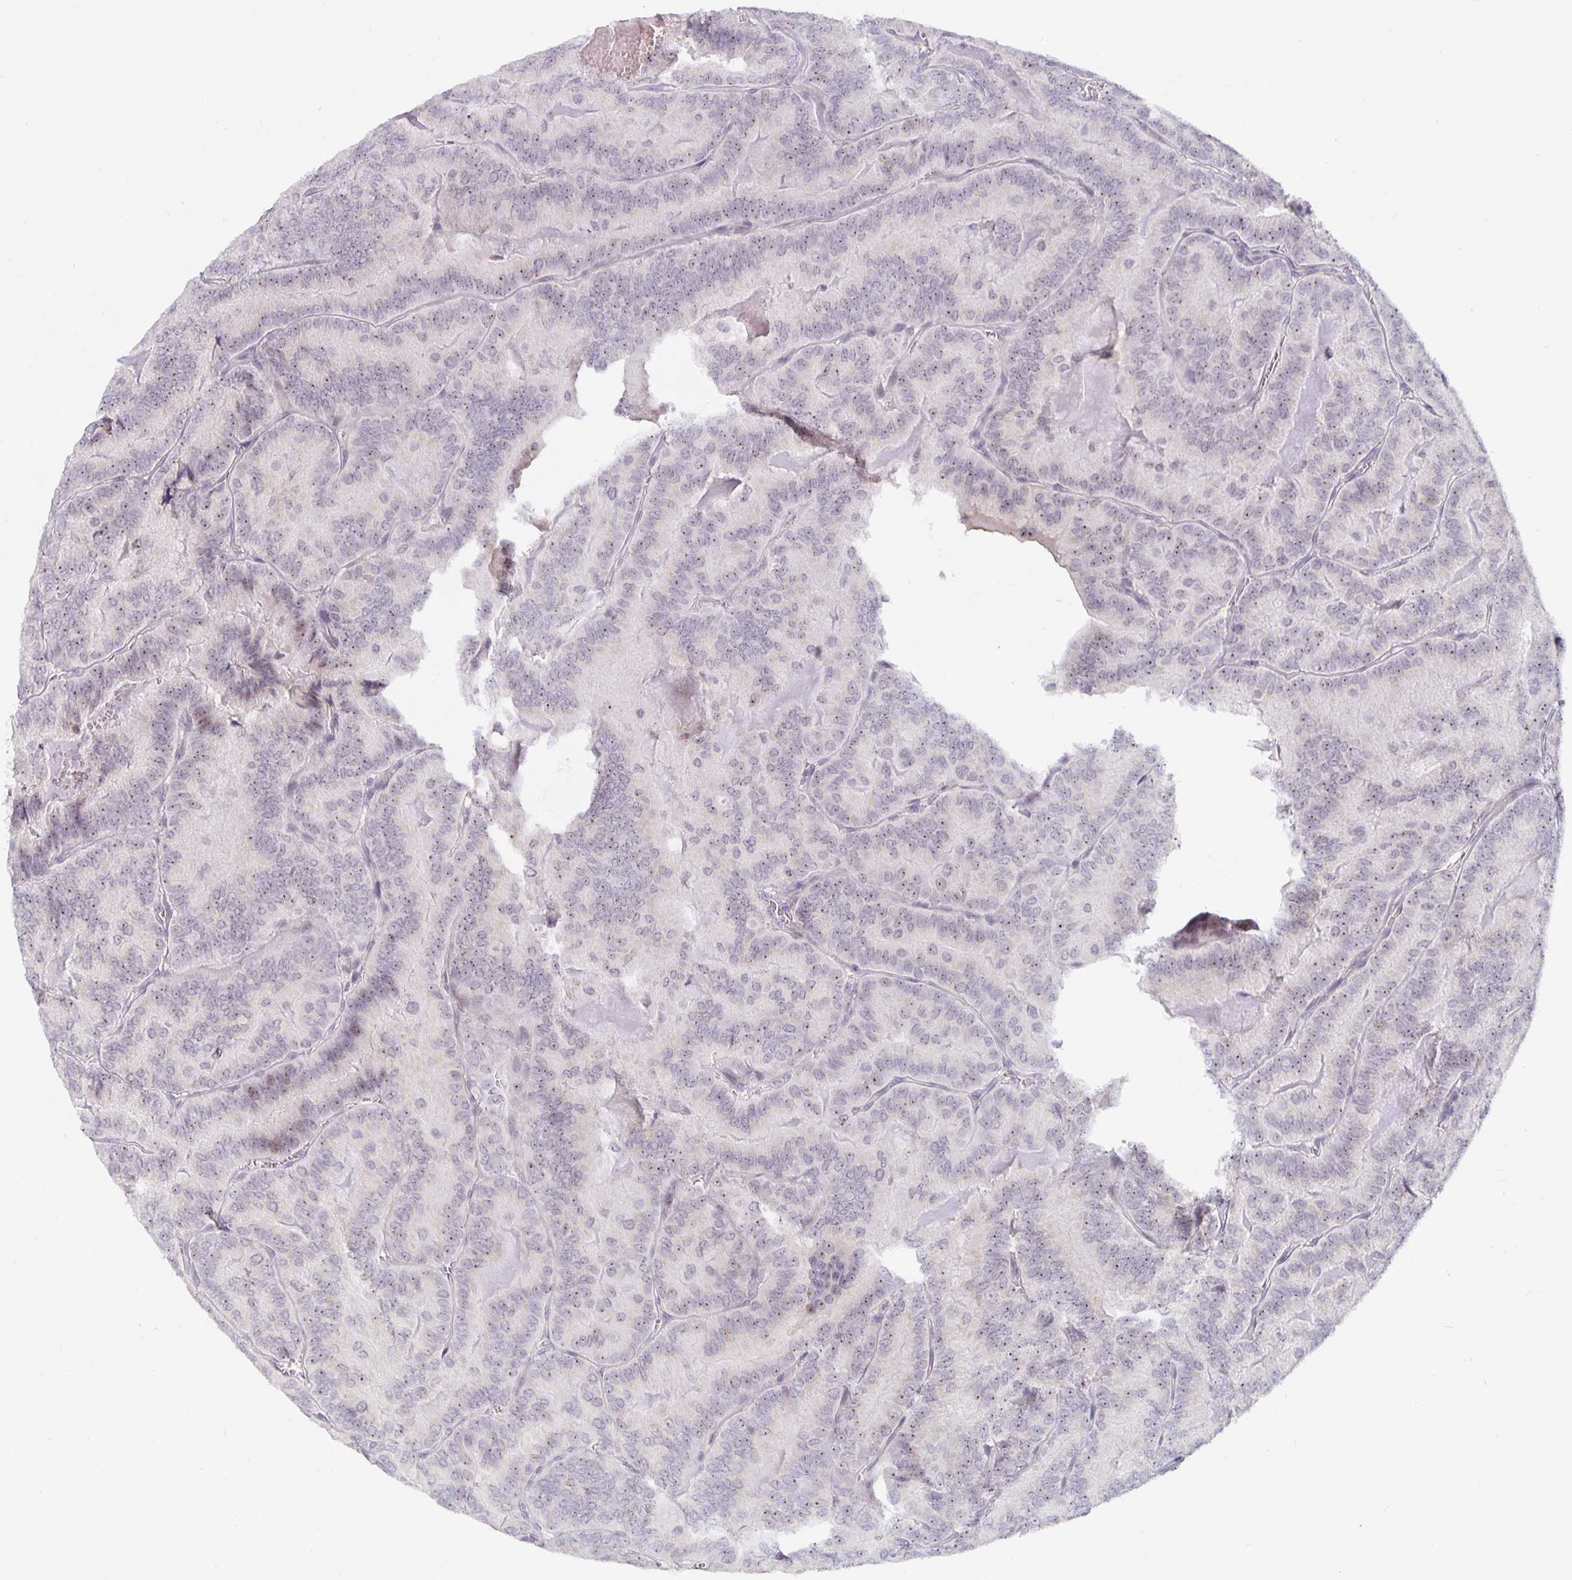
{"staining": {"intensity": "weak", "quantity": "25%-75%", "location": "nuclear"}, "tissue": "thyroid cancer", "cell_type": "Tumor cells", "image_type": "cancer", "snomed": [{"axis": "morphology", "description": "Papillary adenocarcinoma, NOS"}, {"axis": "topography", "description": "Thyroid gland"}], "caption": "An image showing weak nuclear positivity in about 25%-75% of tumor cells in thyroid cancer (papillary adenocarcinoma), as visualized by brown immunohistochemical staining.", "gene": "NUP85", "patient": {"sex": "female", "age": 75}}